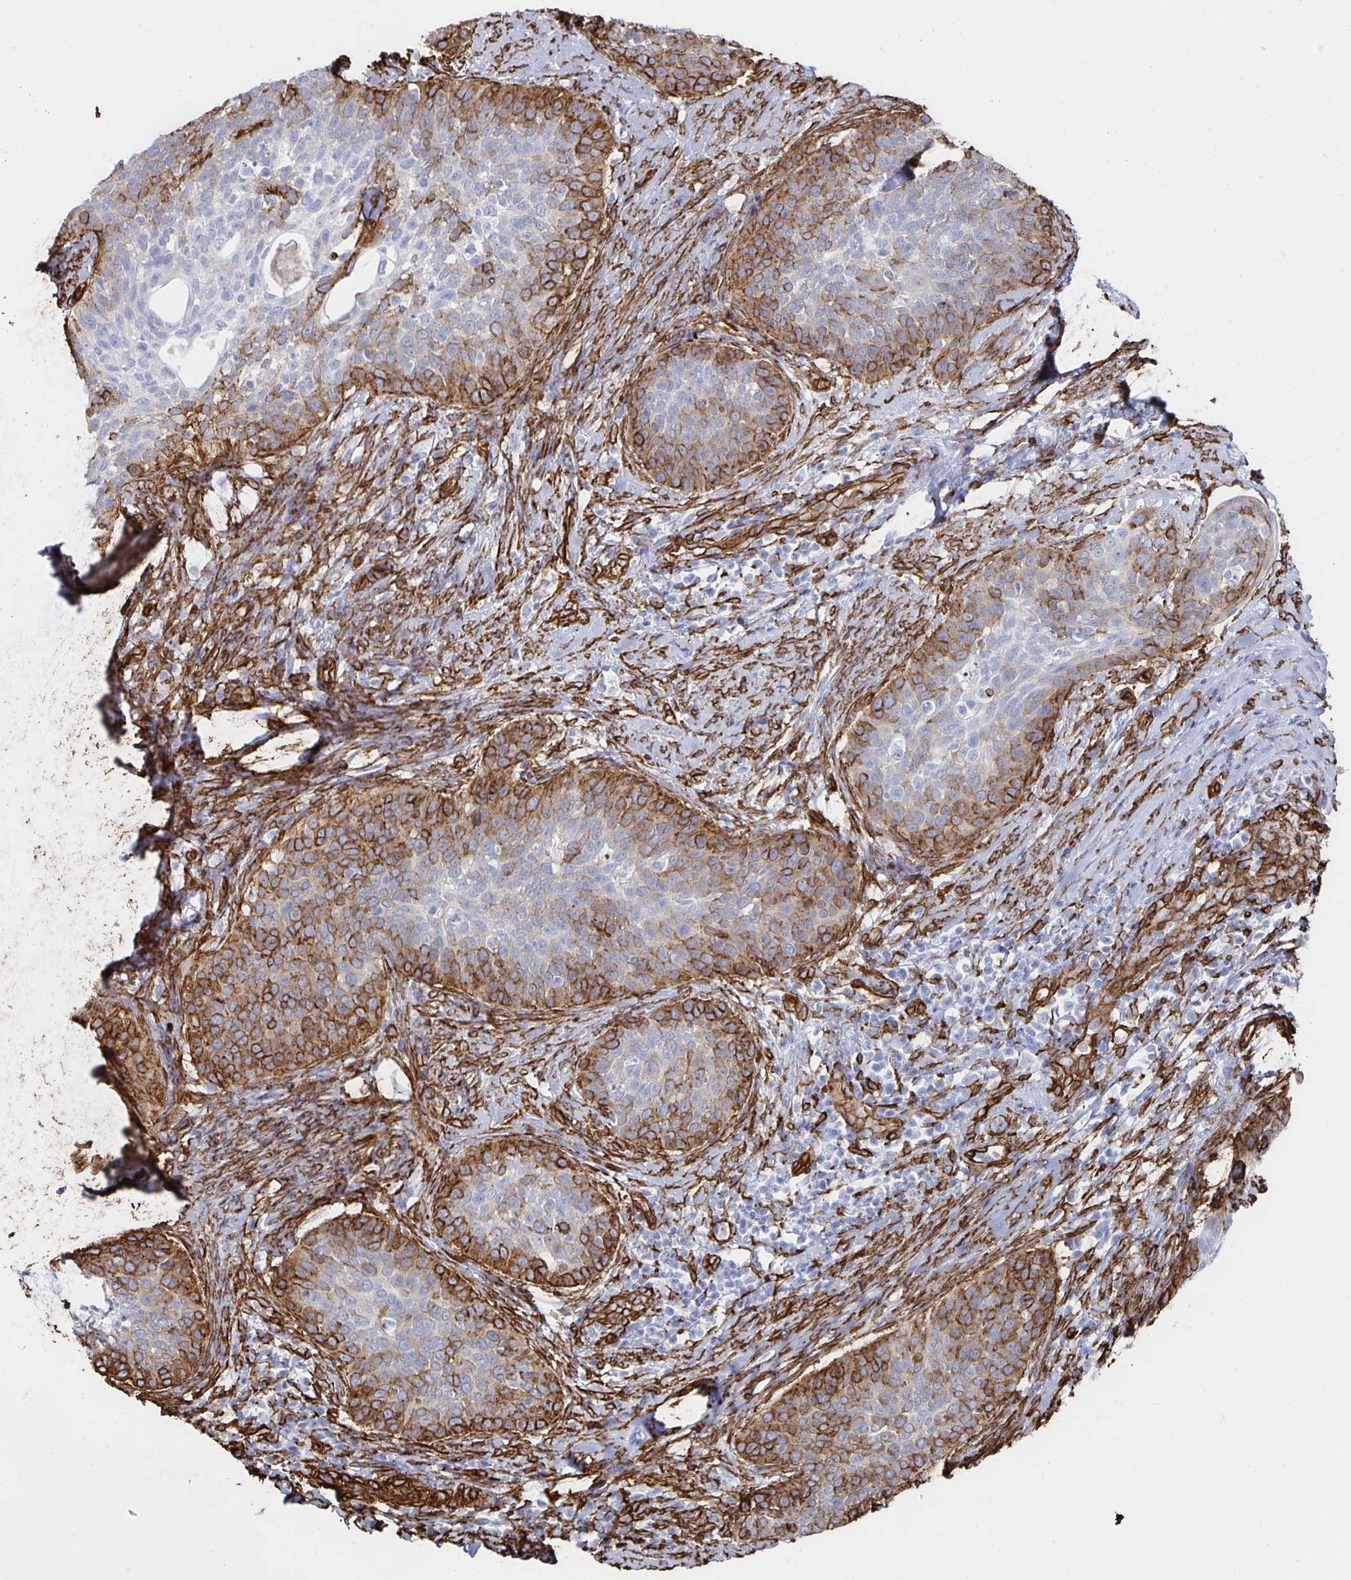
{"staining": {"intensity": "strong", "quantity": "25%-75%", "location": "cytoplasmic/membranous"}, "tissue": "cervical cancer", "cell_type": "Tumor cells", "image_type": "cancer", "snomed": [{"axis": "morphology", "description": "Squamous cell carcinoma, NOS"}, {"axis": "topography", "description": "Cervix"}], "caption": "DAB (3,3'-diaminobenzidine) immunohistochemical staining of human cervical cancer shows strong cytoplasmic/membranous protein staining in approximately 25%-75% of tumor cells.", "gene": "VIPR2", "patient": {"sex": "female", "age": 69}}